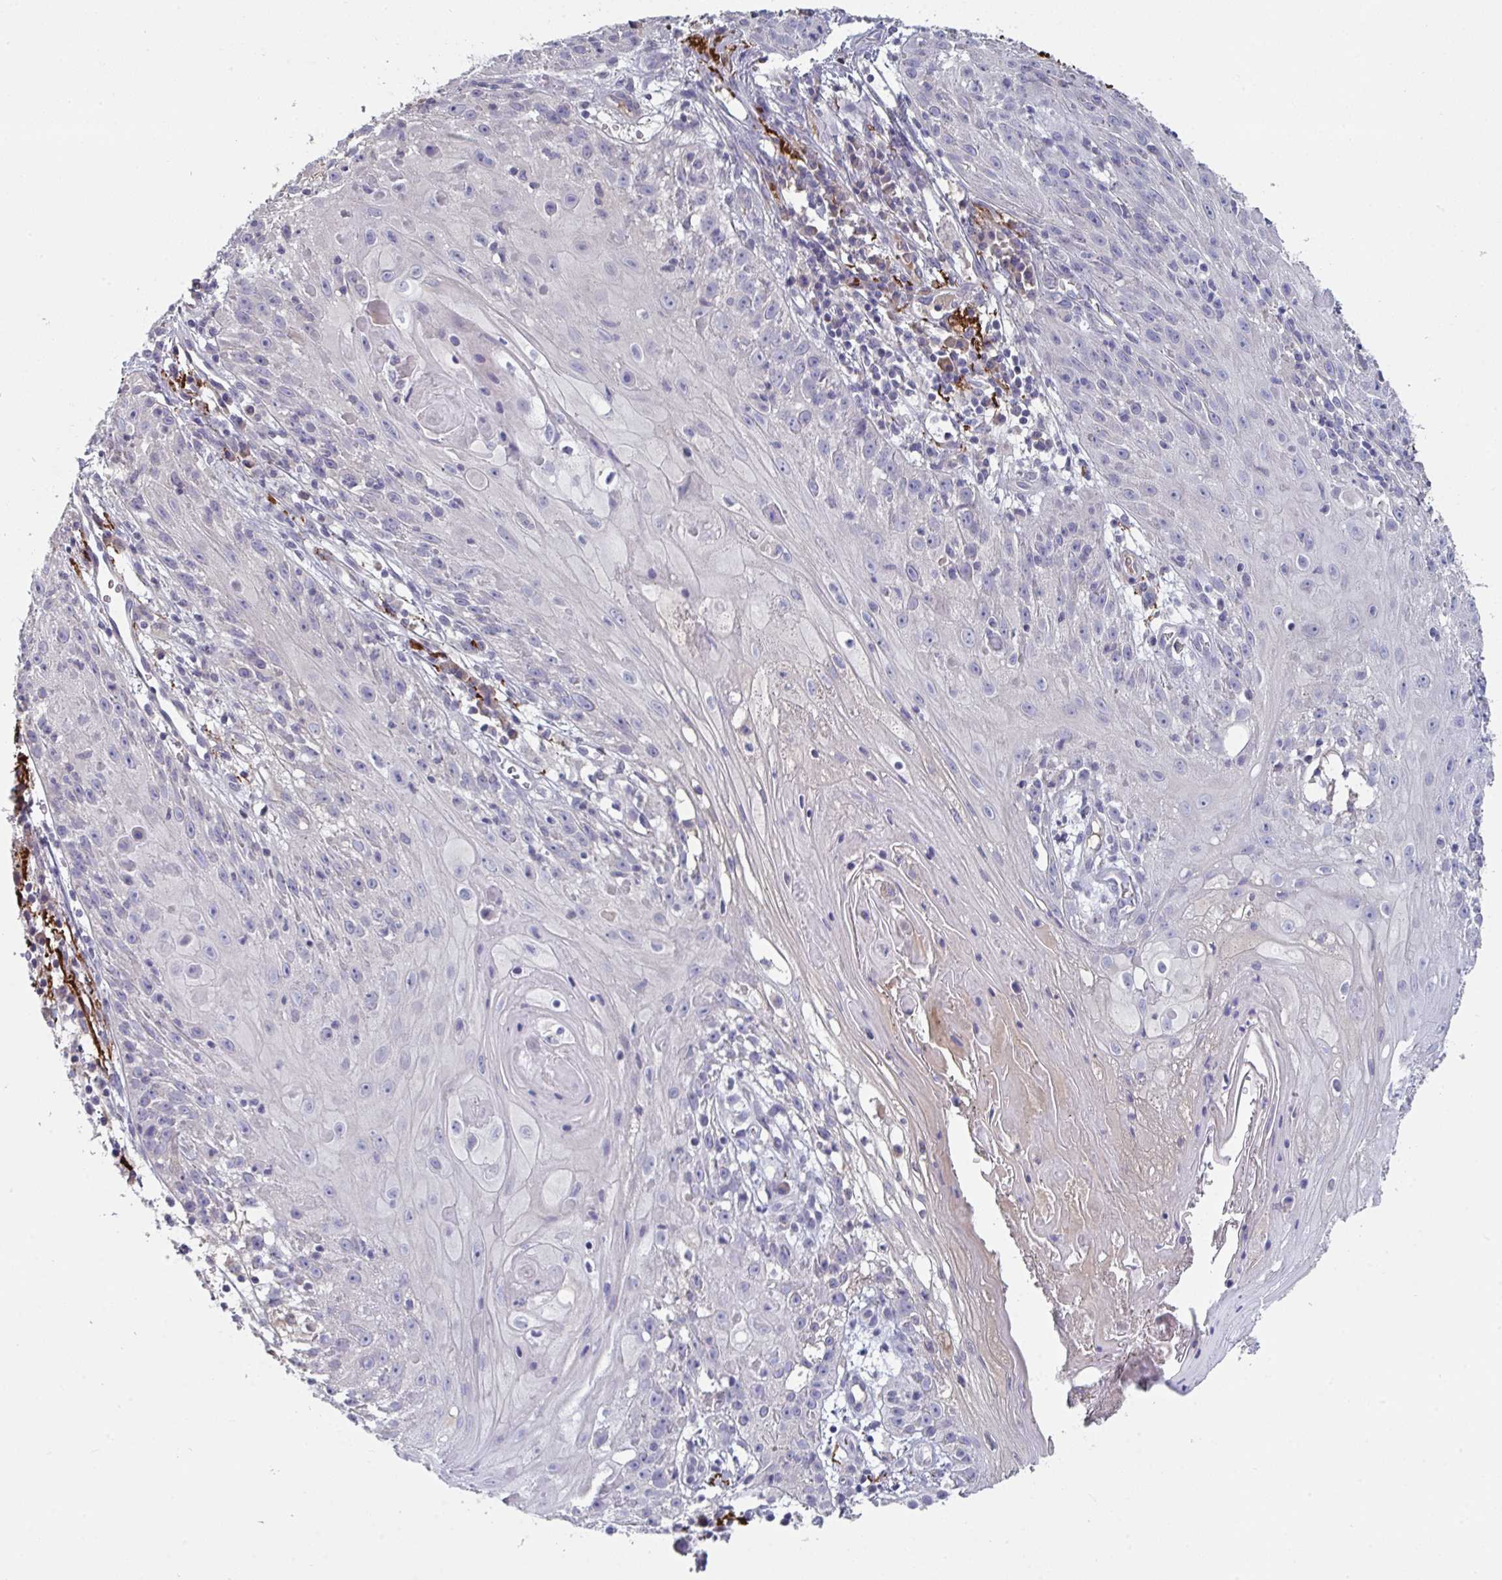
{"staining": {"intensity": "negative", "quantity": "none", "location": "none"}, "tissue": "skin cancer", "cell_type": "Tumor cells", "image_type": "cancer", "snomed": [{"axis": "morphology", "description": "Squamous cell carcinoma, NOS"}, {"axis": "topography", "description": "Skin"}, {"axis": "topography", "description": "Vulva"}], "caption": "This is an IHC micrograph of skin squamous cell carcinoma. There is no positivity in tumor cells.", "gene": "HGFAC", "patient": {"sex": "female", "age": 76}}